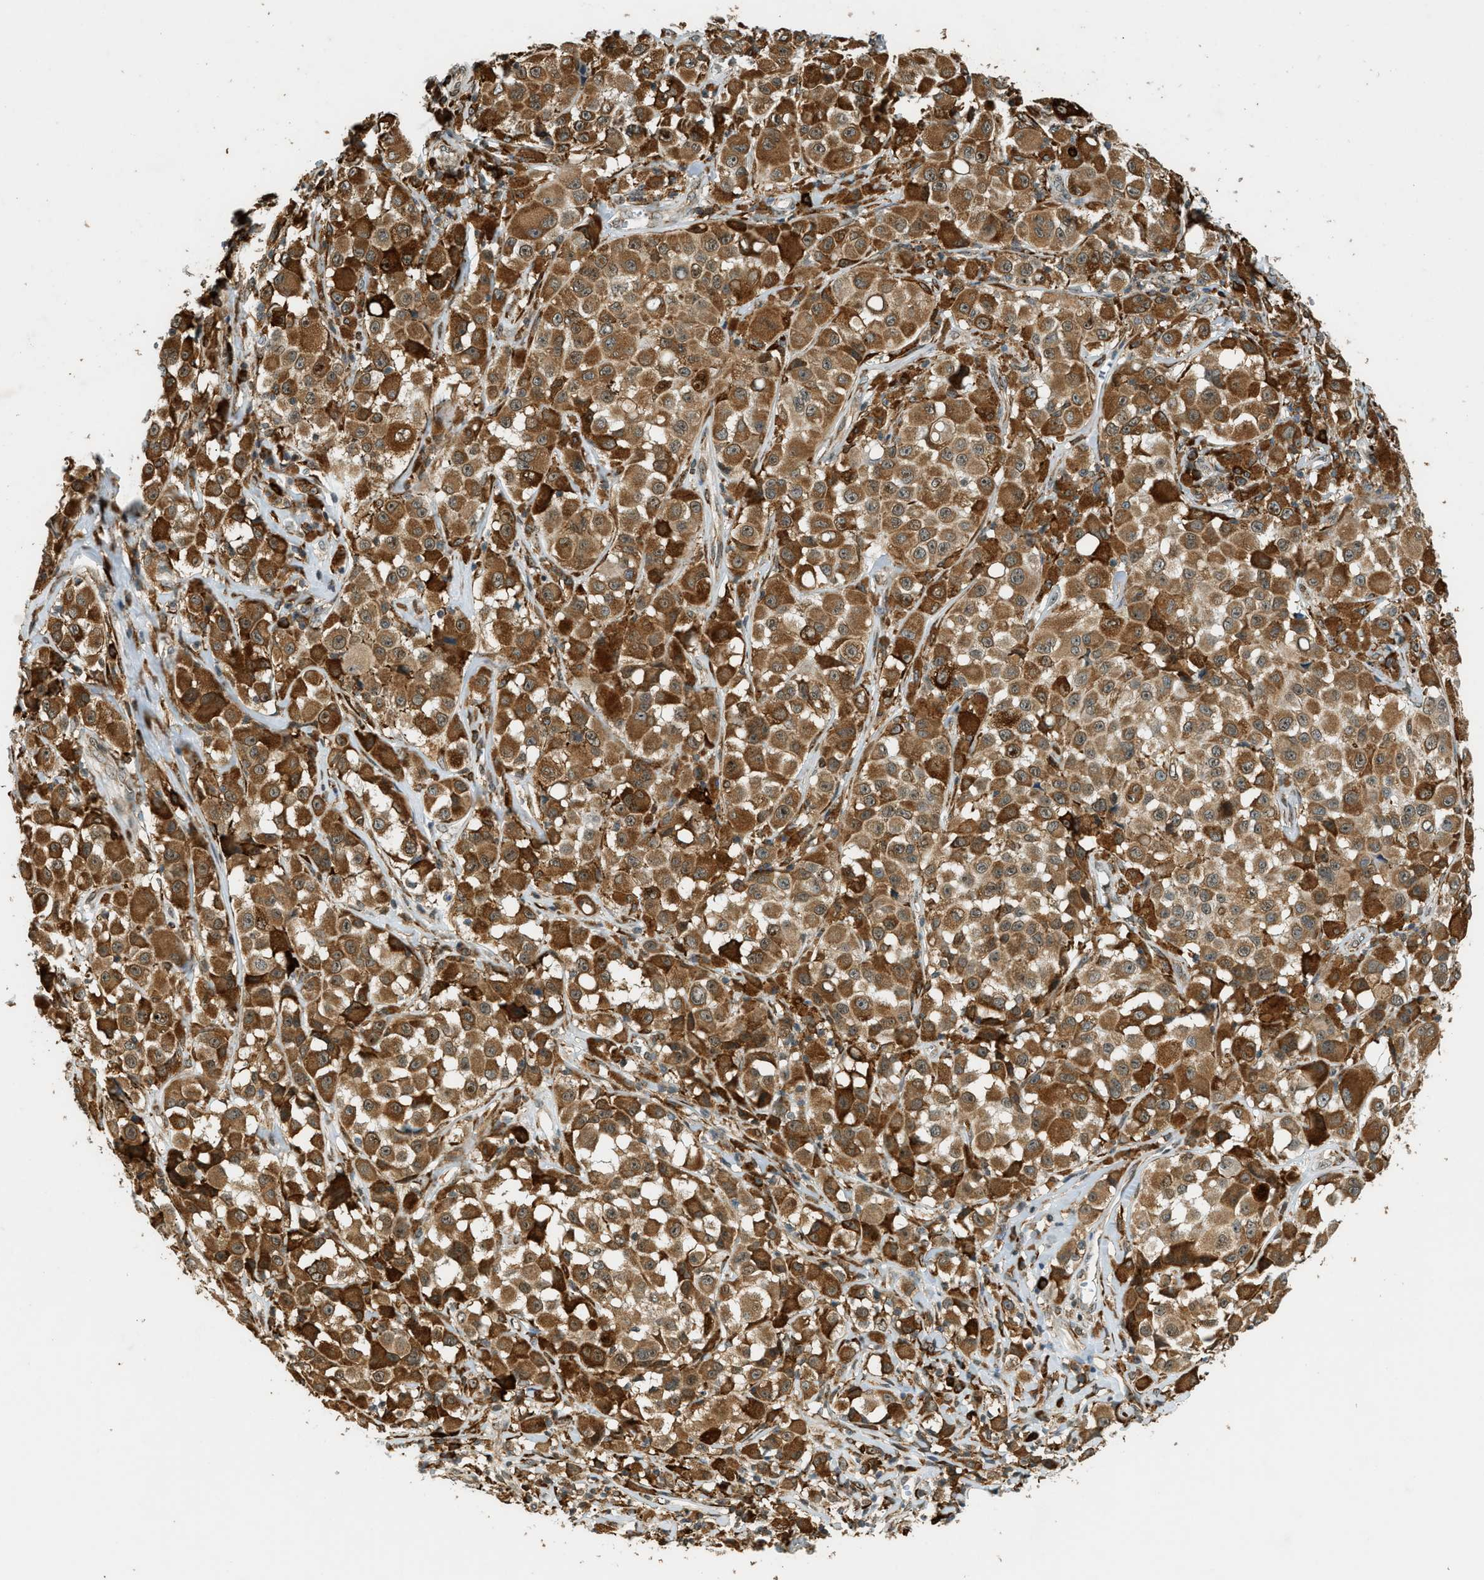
{"staining": {"intensity": "strong", "quantity": ">75%", "location": "cytoplasmic/membranous,nuclear"}, "tissue": "melanoma", "cell_type": "Tumor cells", "image_type": "cancer", "snomed": [{"axis": "morphology", "description": "Malignant melanoma, NOS"}, {"axis": "topography", "description": "Skin"}], "caption": "Human melanoma stained with a brown dye displays strong cytoplasmic/membranous and nuclear positive staining in about >75% of tumor cells.", "gene": "SEMA4D", "patient": {"sex": "male", "age": 84}}